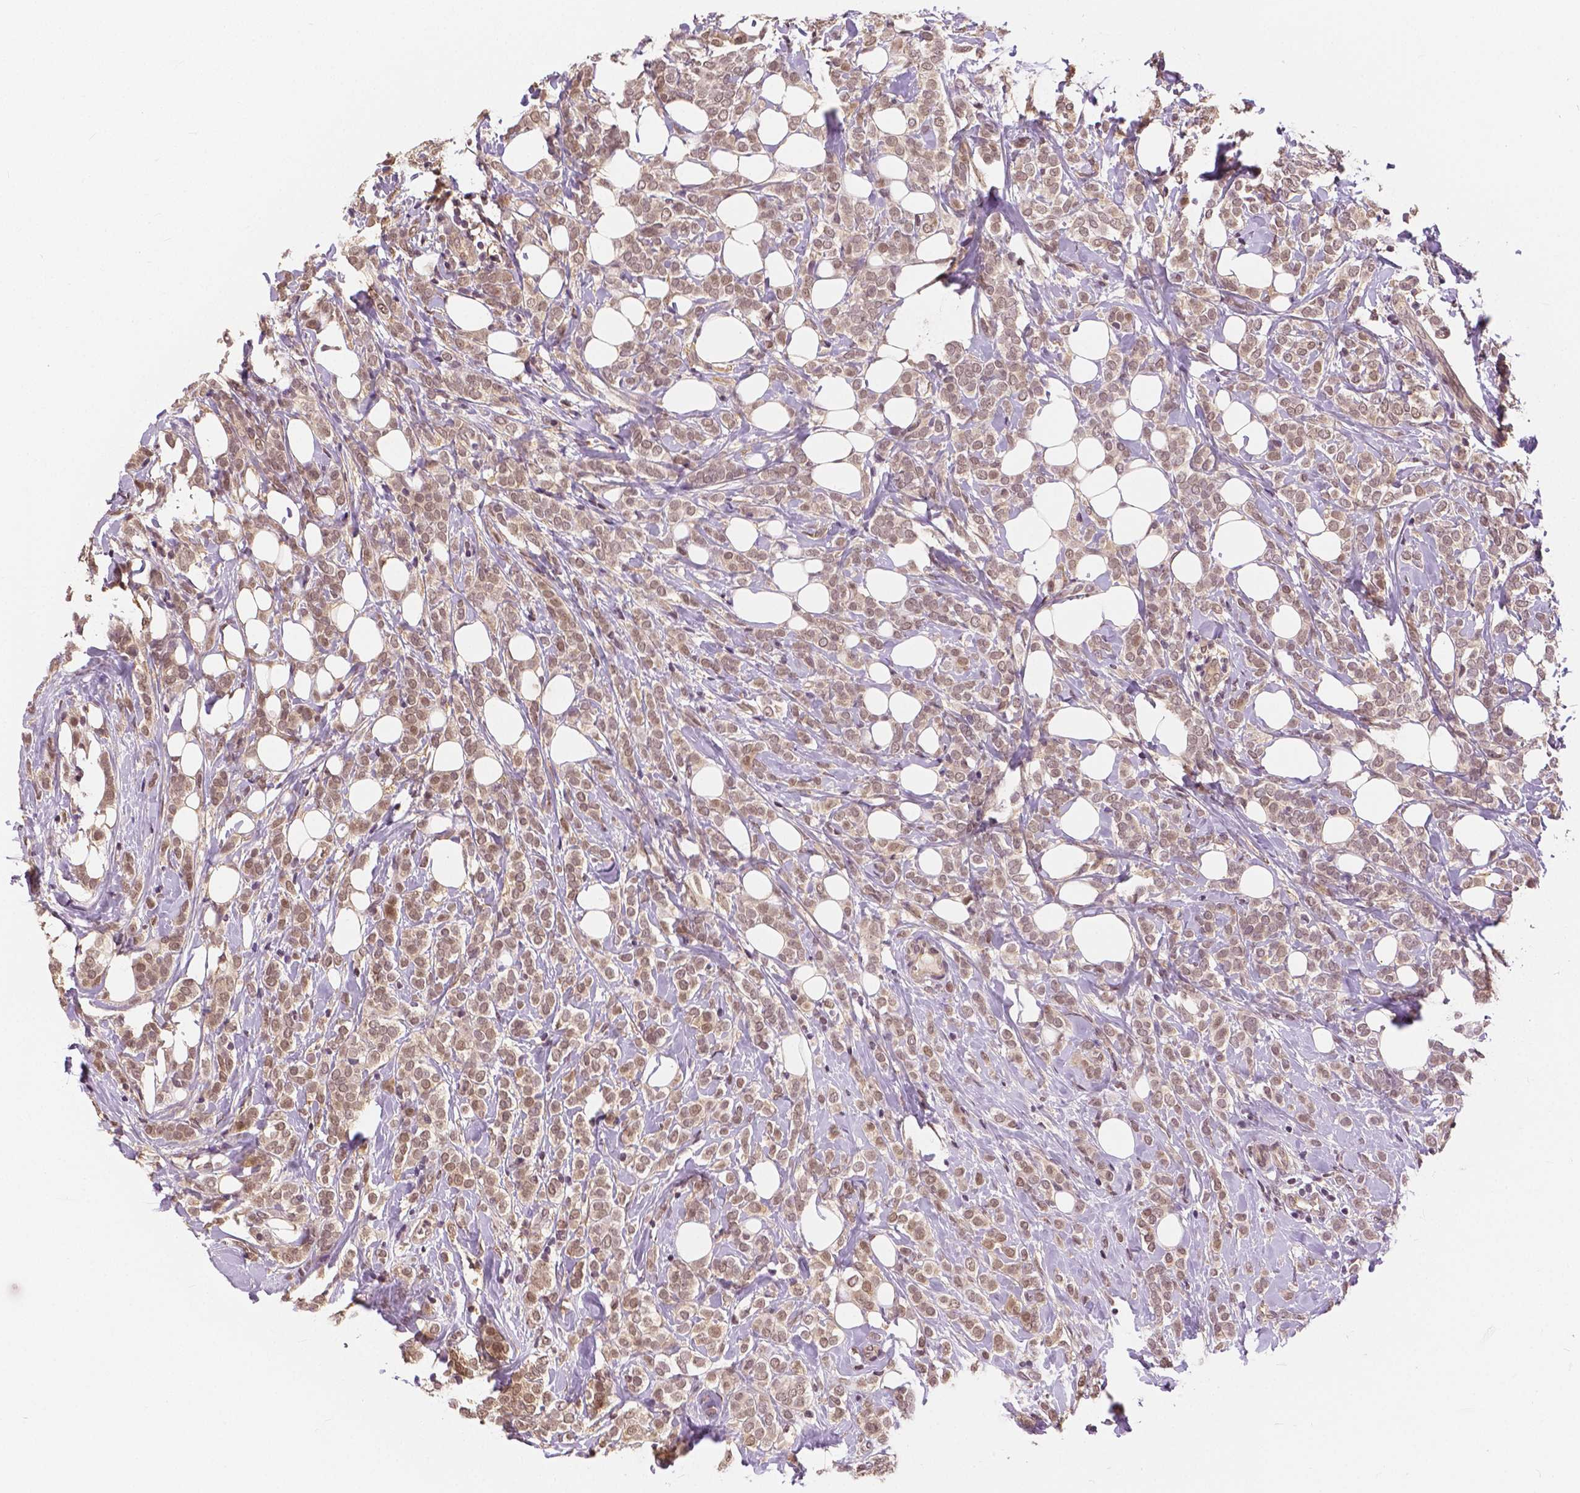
{"staining": {"intensity": "weak", "quantity": ">75%", "location": "nuclear"}, "tissue": "breast cancer", "cell_type": "Tumor cells", "image_type": "cancer", "snomed": [{"axis": "morphology", "description": "Lobular carcinoma"}, {"axis": "topography", "description": "Breast"}], "caption": "Human breast lobular carcinoma stained with a protein marker exhibits weak staining in tumor cells.", "gene": "MAP1LC3B", "patient": {"sex": "female", "age": 49}}